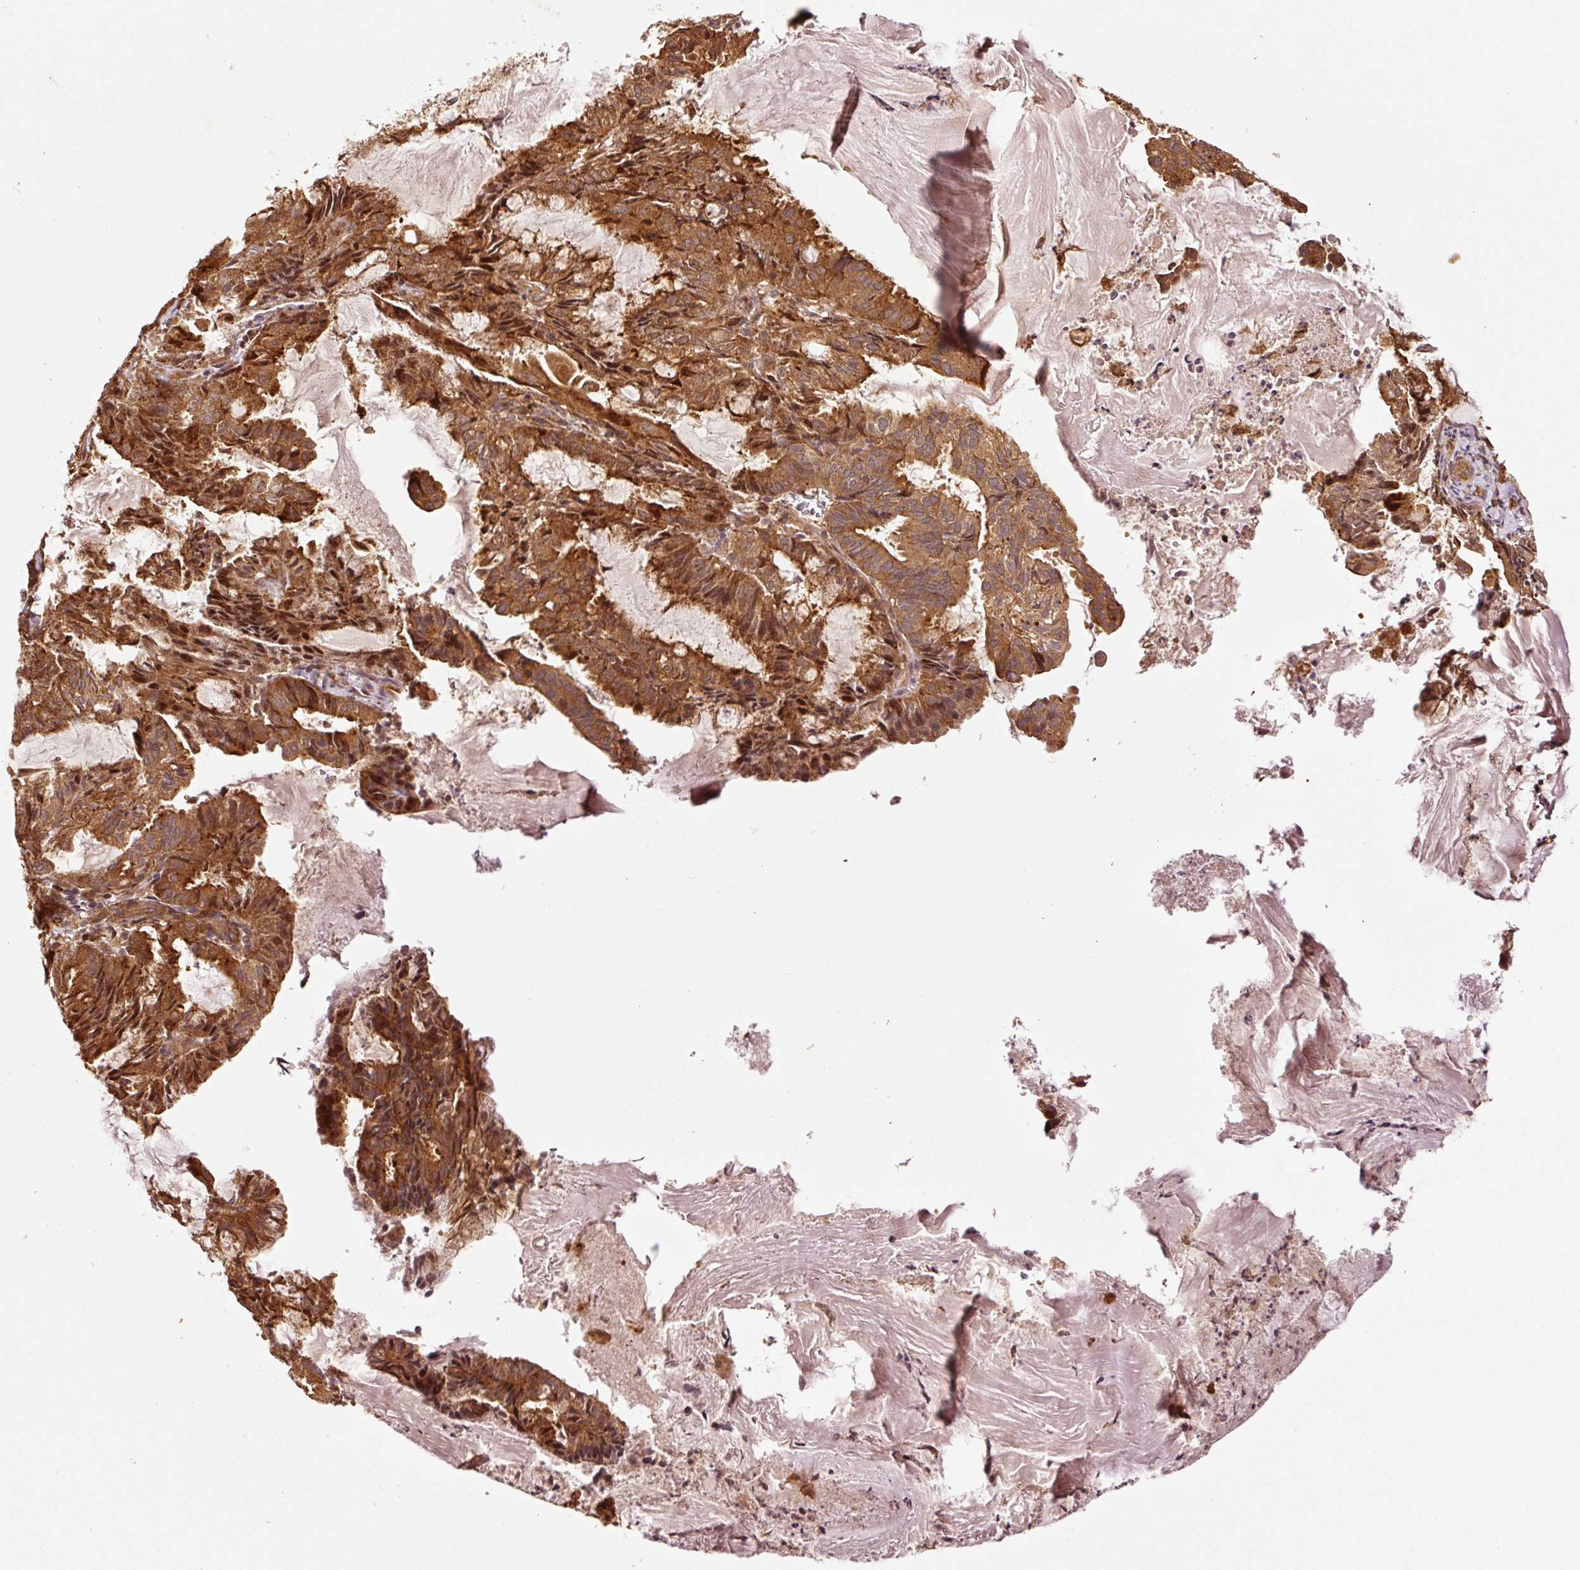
{"staining": {"intensity": "strong", "quantity": ">75%", "location": "cytoplasmic/membranous,nuclear"}, "tissue": "endometrial cancer", "cell_type": "Tumor cells", "image_type": "cancer", "snomed": [{"axis": "morphology", "description": "Adenocarcinoma, NOS"}, {"axis": "topography", "description": "Endometrium"}], "caption": "Endometrial cancer tissue reveals strong cytoplasmic/membranous and nuclear positivity in about >75% of tumor cells (IHC, brightfield microscopy, high magnification).", "gene": "OXER1", "patient": {"sex": "female", "age": 86}}